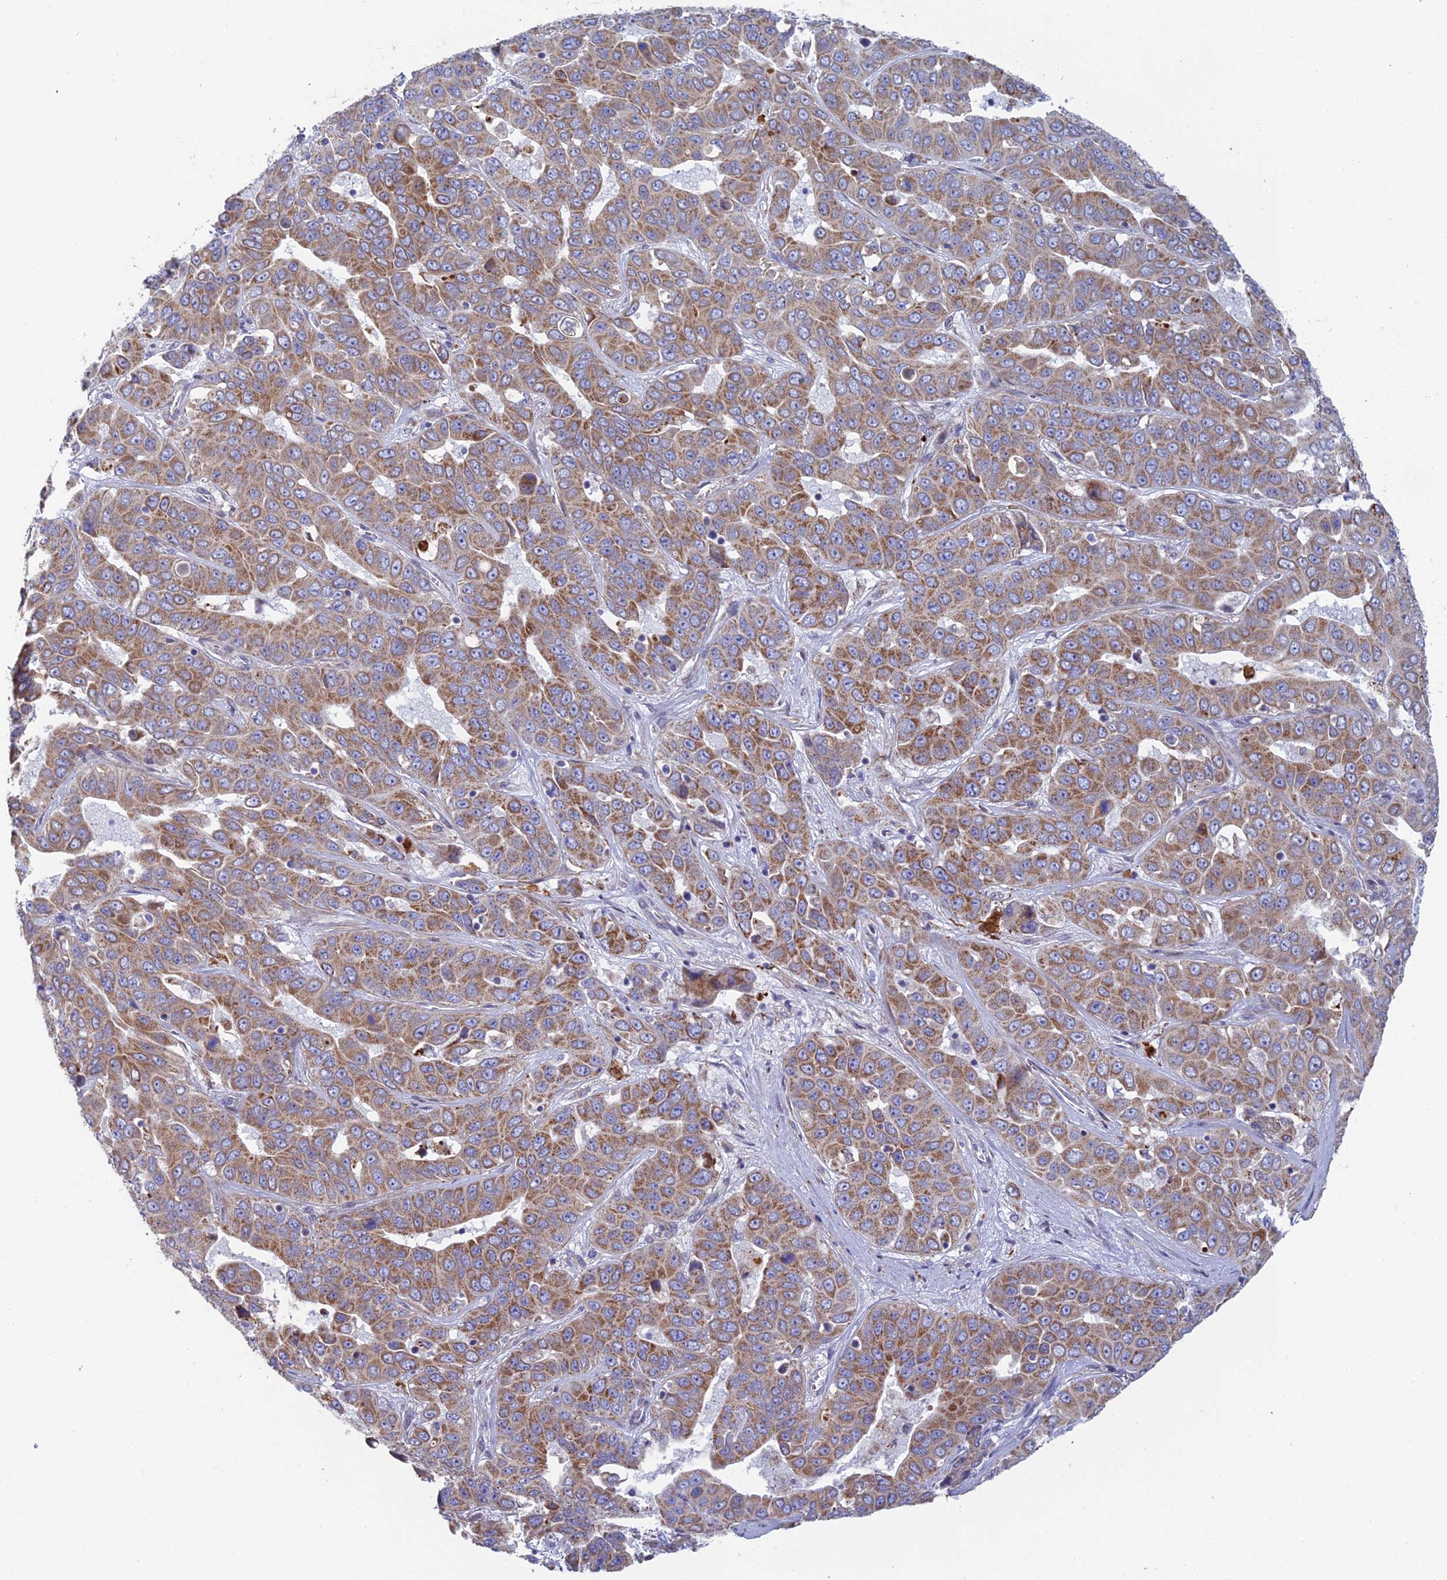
{"staining": {"intensity": "moderate", "quantity": ">75%", "location": "cytoplasmic/membranous"}, "tissue": "liver cancer", "cell_type": "Tumor cells", "image_type": "cancer", "snomed": [{"axis": "morphology", "description": "Cholangiocarcinoma"}, {"axis": "topography", "description": "Liver"}], "caption": "Tumor cells display medium levels of moderate cytoplasmic/membranous positivity in approximately >75% of cells in human liver cancer (cholangiocarcinoma).", "gene": "CSPG4", "patient": {"sex": "female", "age": 52}}